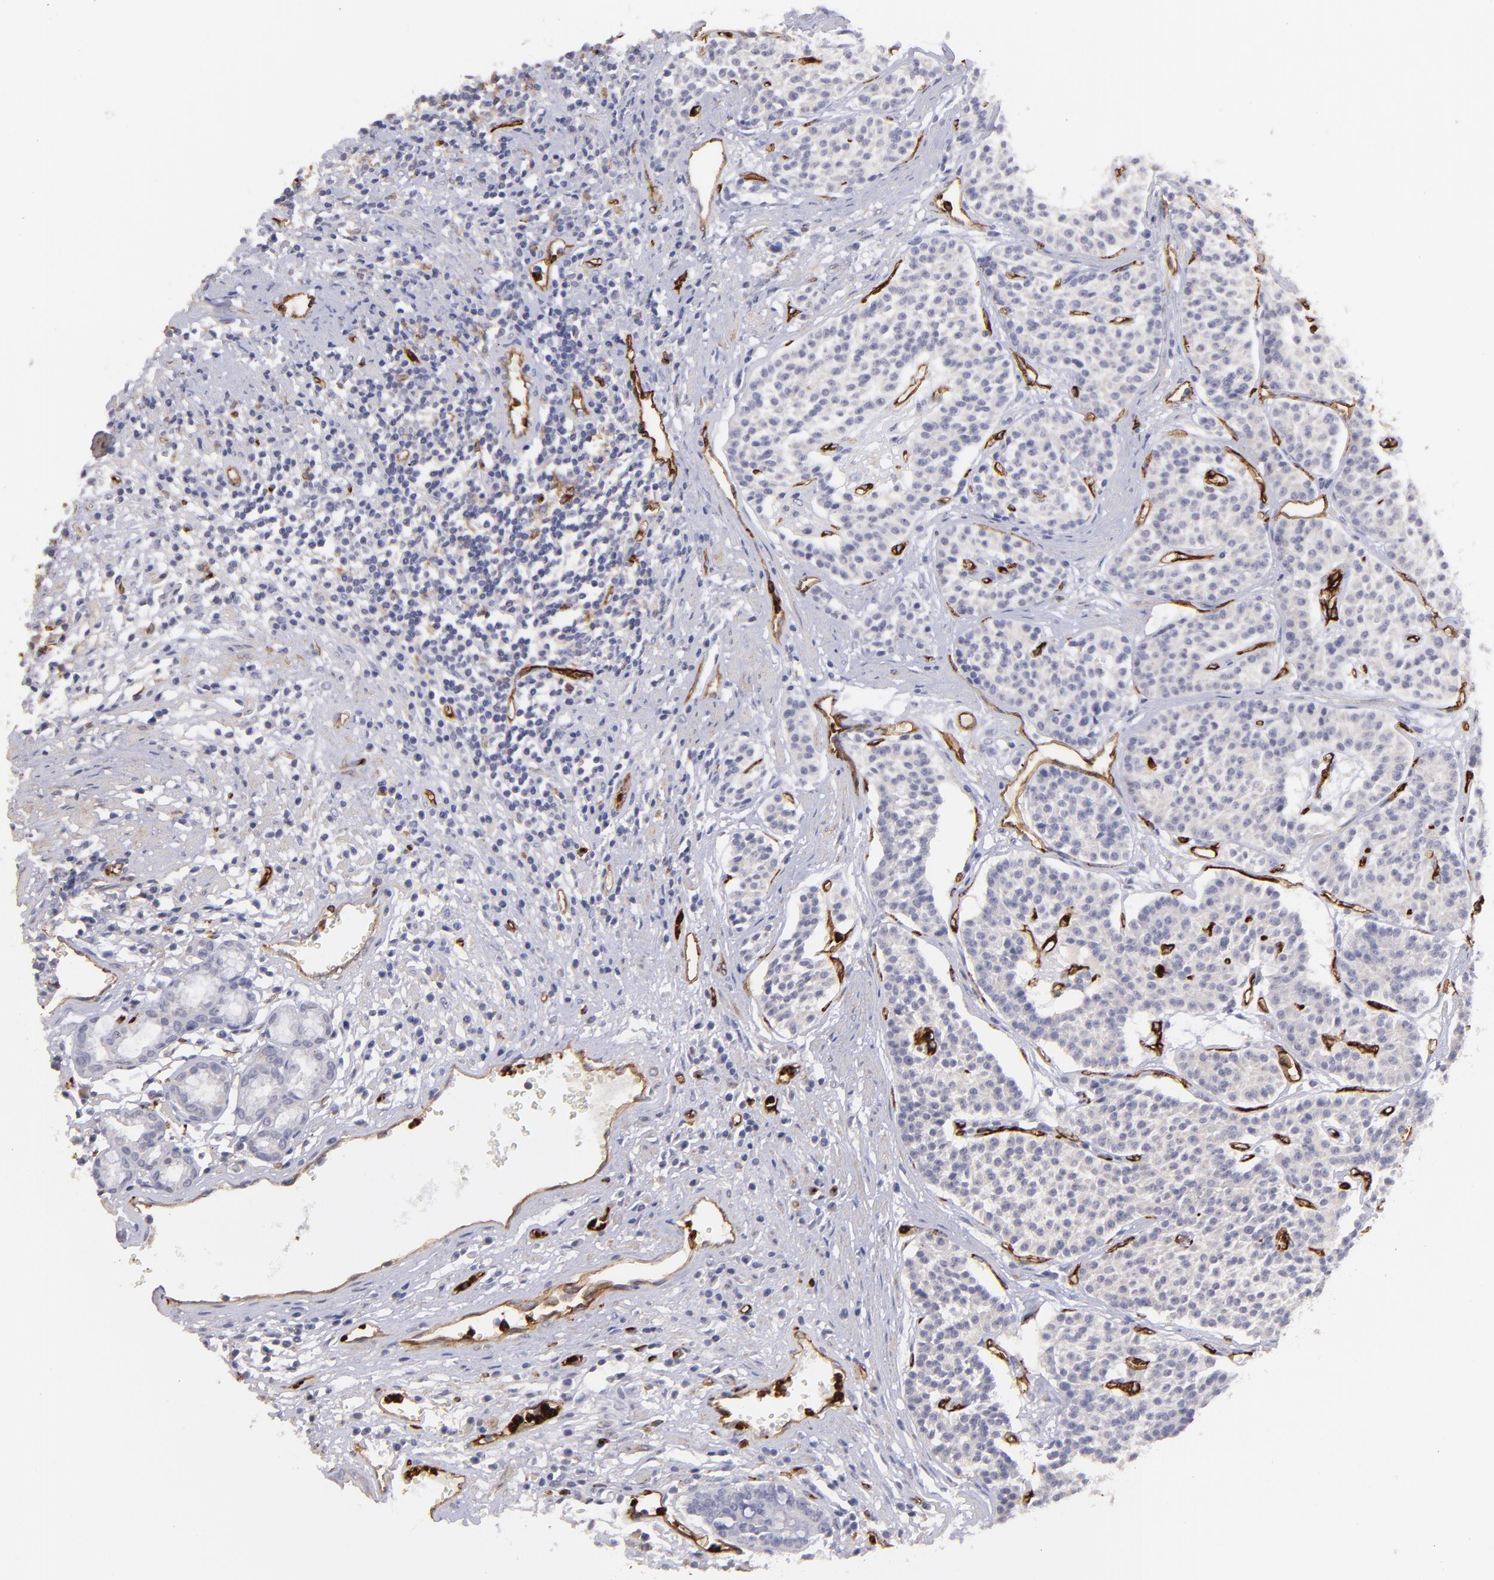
{"staining": {"intensity": "negative", "quantity": "none", "location": "none"}, "tissue": "carcinoid", "cell_type": "Tumor cells", "image_type": "cancer", "snomed": [{"axis": "morphology", "description": "Carcinoid, malignant, NOS"}, {"axis": "topography", "description": "Stomach"}], "caption": "IHC micrograph of neoplastic tissue: carcinoid (malignant) stained with DAB (3,3'-diaminobenzidine) demonstrates no significant protein expression in tumor cells.", "gene": "DYSF", "patient": {"sex": "female", "age": 76}}